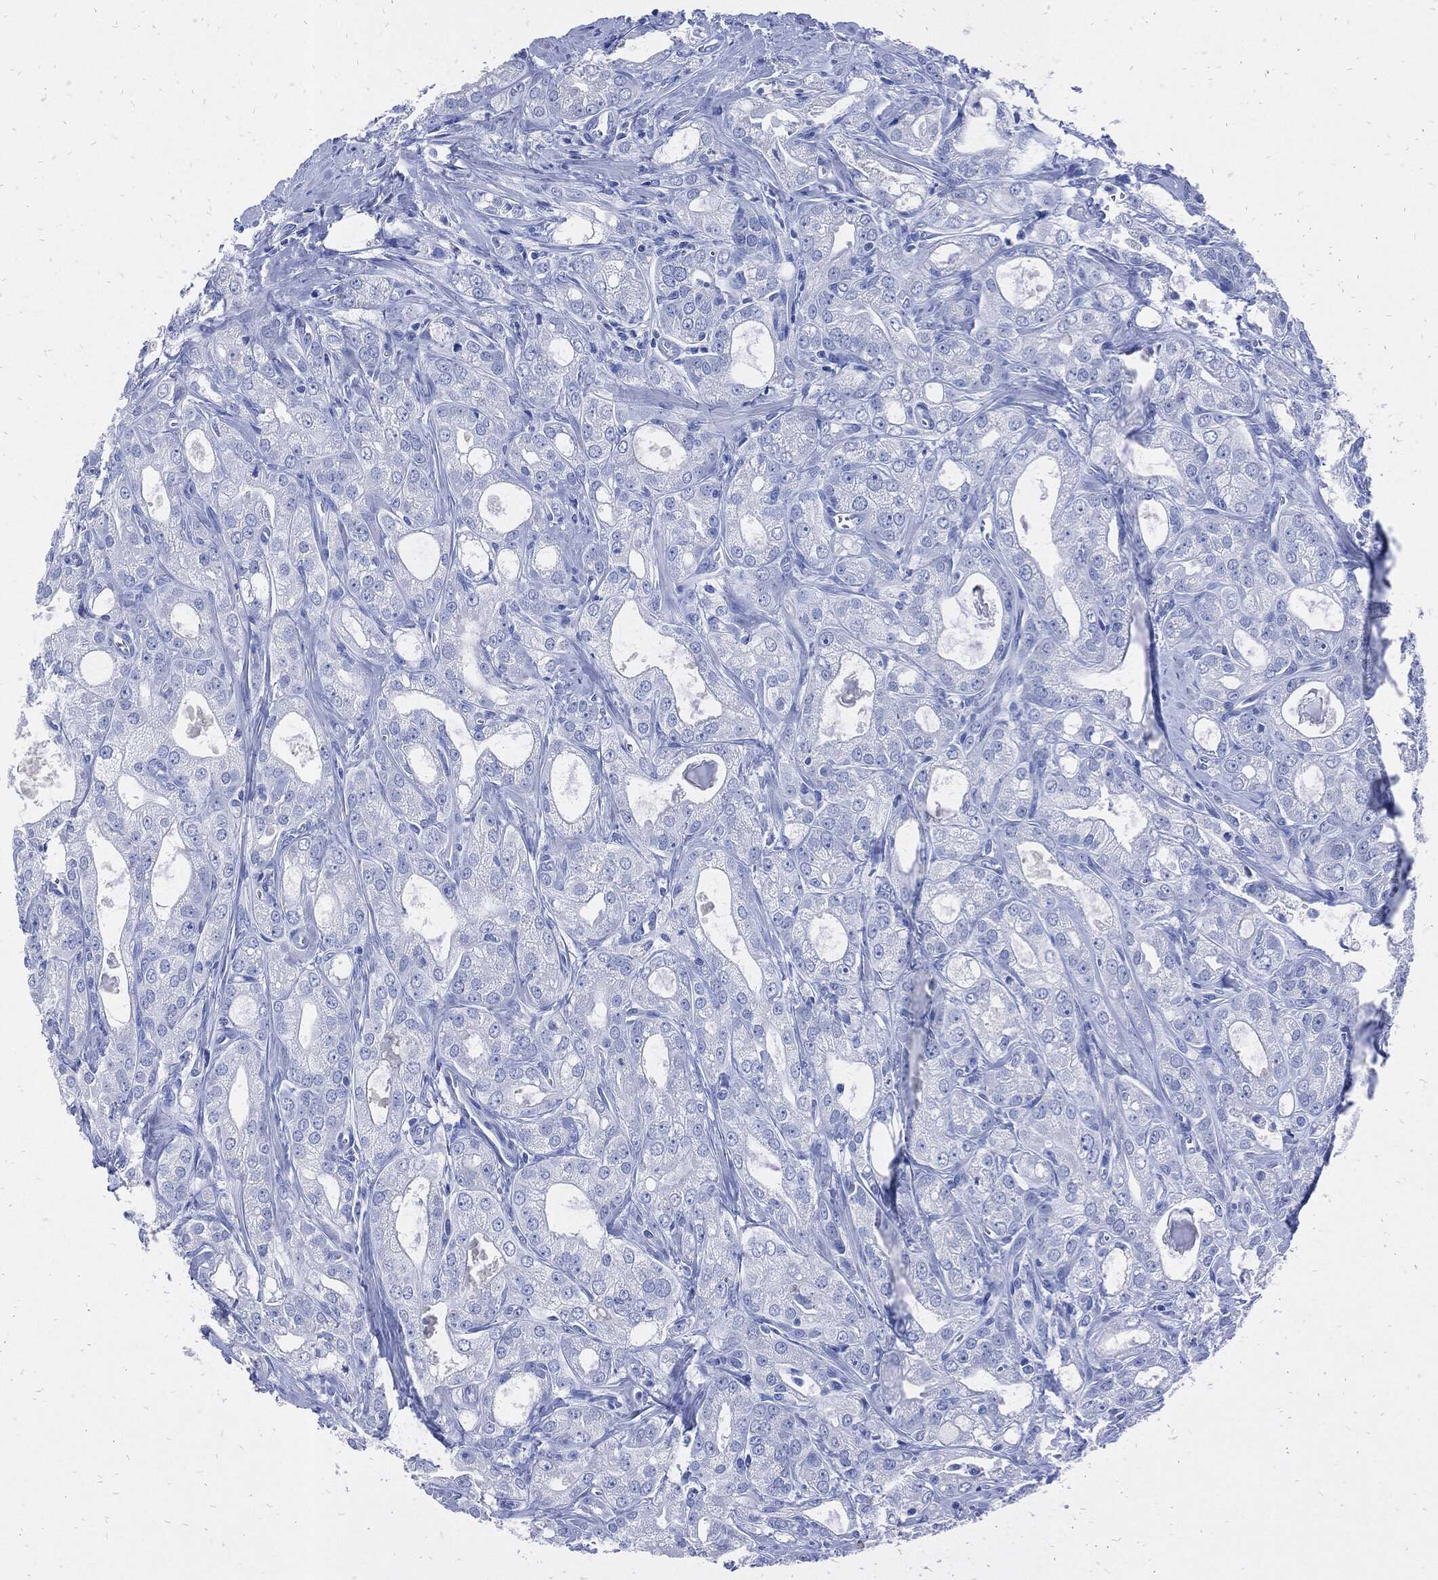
{"staining": {"intensity": "negative", "quantity": "none", "location": "none"}, "tissue": "prostate cancer", "cell_type": "Tumor cells", "image_type": "cancer", "snomed": [{"axis": "morphology", "description": "Adenocarcinoma, NOS"}, {"axis": "morphology", "description": "Adenocarcinoma, High grade"}, {"axis": "topography", "description": "Prostate"}], "caption": "The micrograph shows no significant positivity in tumor cells of prostate cancer.", "gene": "FABP4", "patient": {"sex": "male", "age": 70}}